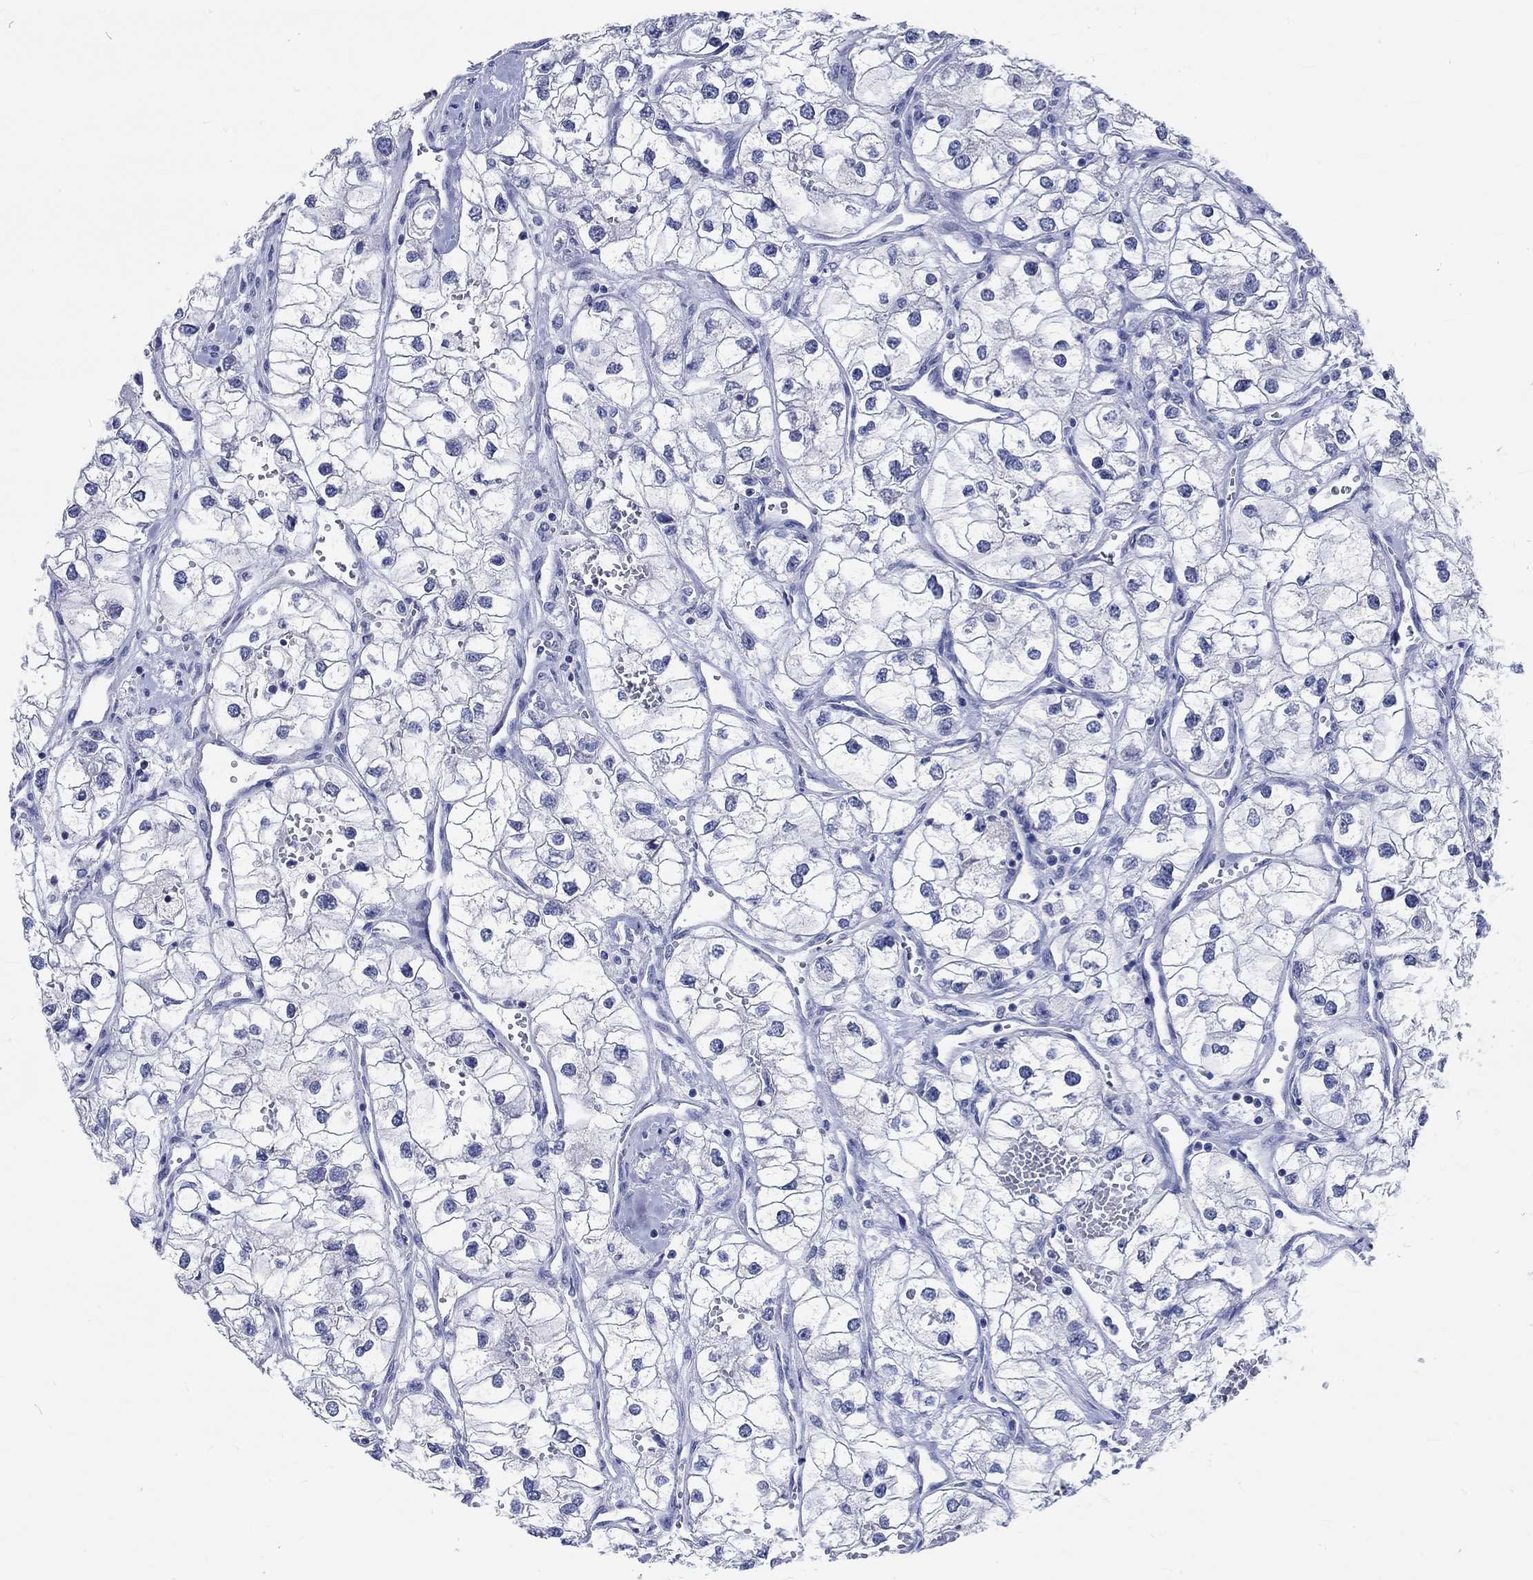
{"staining": {"intensity": "negative", "quantity": "none", "location": "none"}, "tissue": "renal cancer", "cell_type": "Tumor cells", "image_type": "cancer", "snomed": [{"axis": "morphology", "description": "Adenocarcinoma, NOS"}, {"axis": "topography", "description": "Kidney"}], "caption": "Image shows no protein expression in tumor cells of renal adenocarcinoma tissue.", "gene": "C4orf47", "patient": {"sex": "male", "age": 59}}